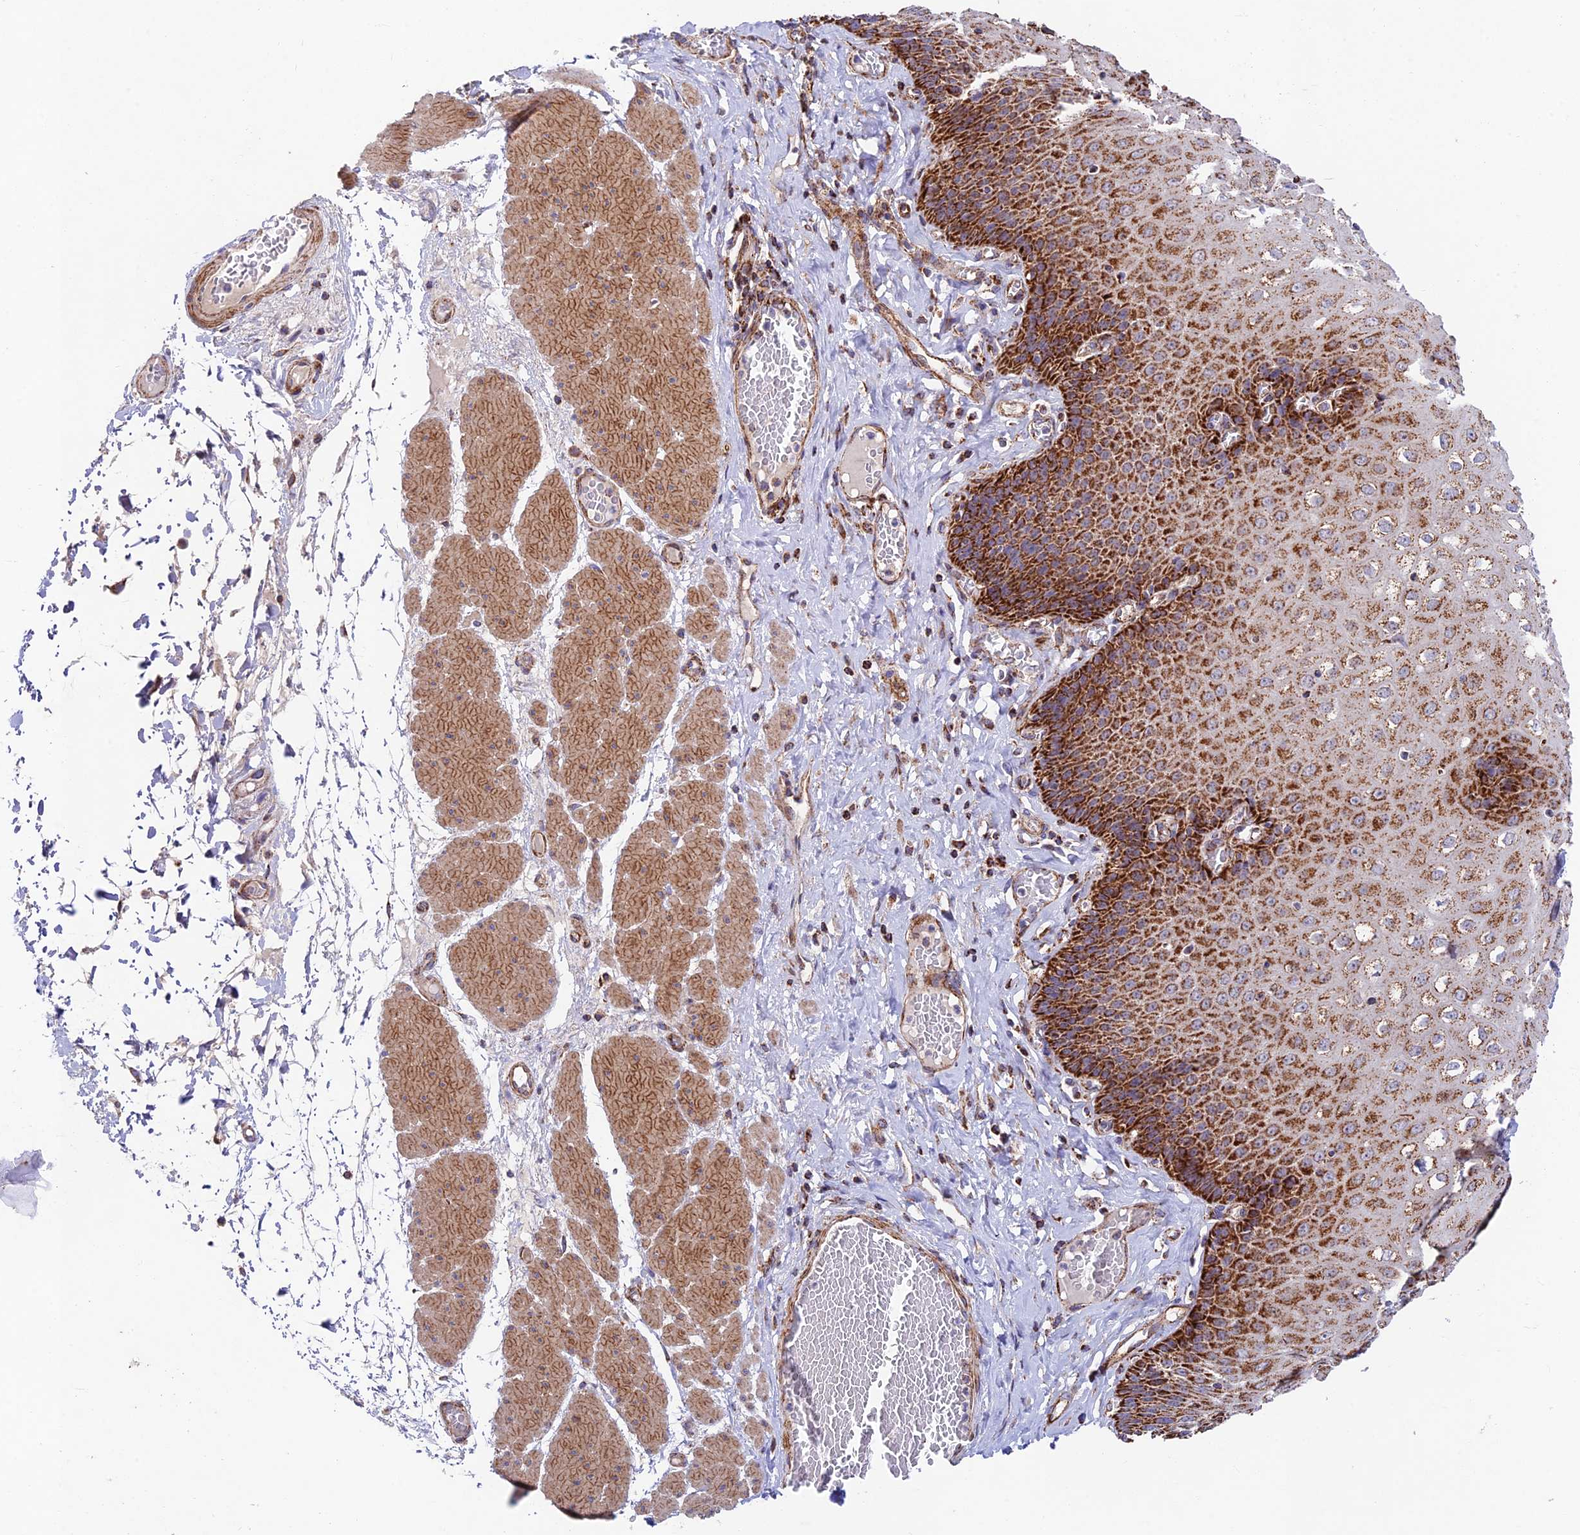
{"staining": {"intensity": "strong", "quantity": ">75%", "location": "cytoplasmic/membranous"}, "tissue": "esophagus", "cell_type": "Squamous epithelial cells", "image_type": "normal", "snomed": [{"axis": "morphology", "description": "Normal tissue, NOS"}, {"axis": "topography", "description": "Esophagus"}], "caption": "A micrograph showing strong cytoplasmic/membranous staining in approximately >75% of squamous epithelial cells in normal esophagus, as visualized by brown immunohistochemical staining.", "gene": "KHDC3L", "patient": {"sex": "male", "age": 60}}